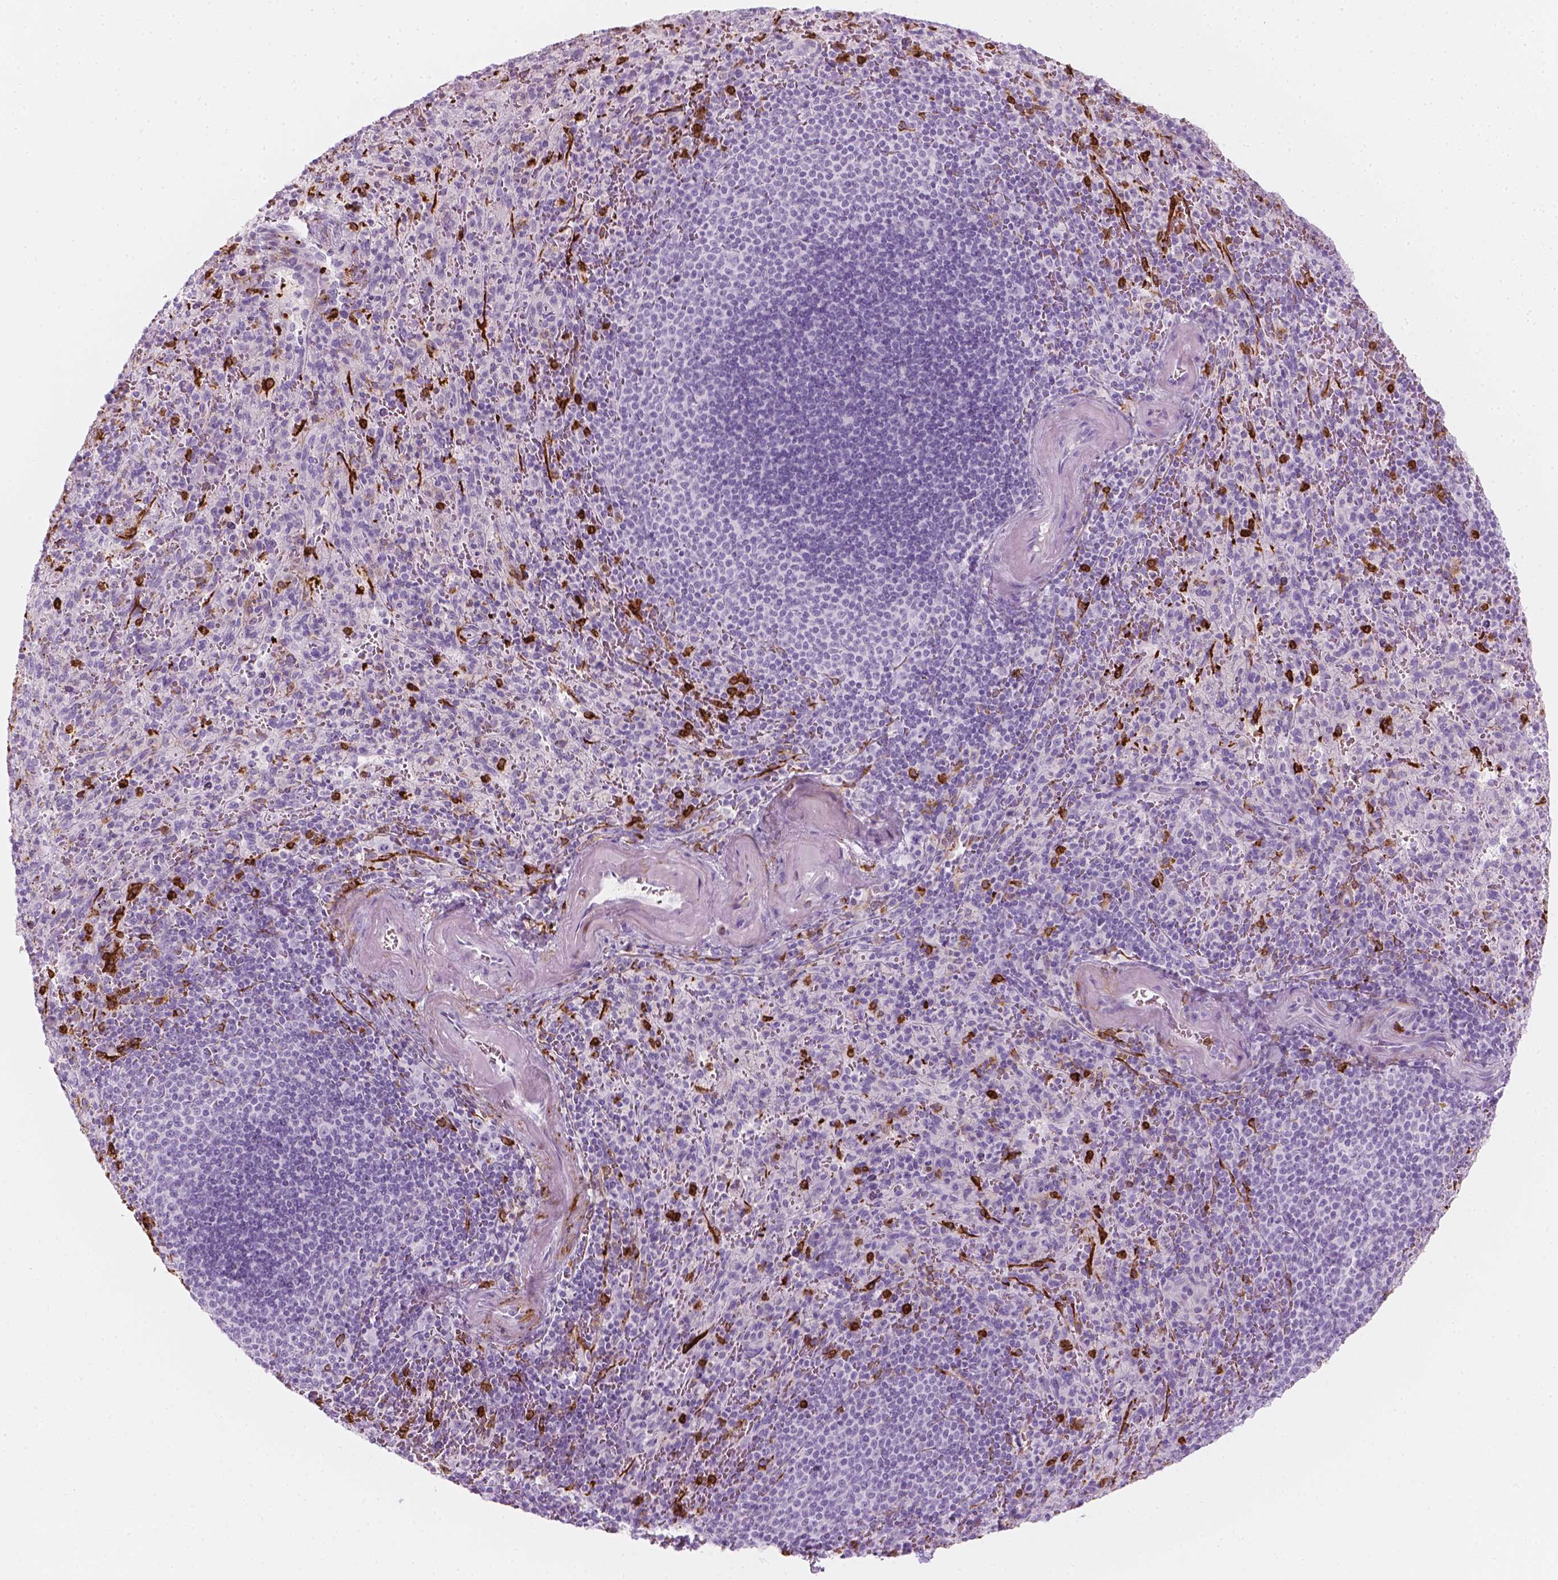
{"staining": {"intensity": "strong", "quantity": "<25%", "location": "cytoplasmic/membranous"}, "tissue": "spleen", "cell_type": "Cells in red pulp", "image_type": "normal", "snomed": [{"axis": "morphology", "description": "Normal tissue, NOS"}, {"axis": "topography", "description": "Spleen"}], "caption": "Human spleen stained with a protein marker displays strong staining in cells in red pulp.", "gene": "CES1", "patient": {"sex": "male", "age": 57}}